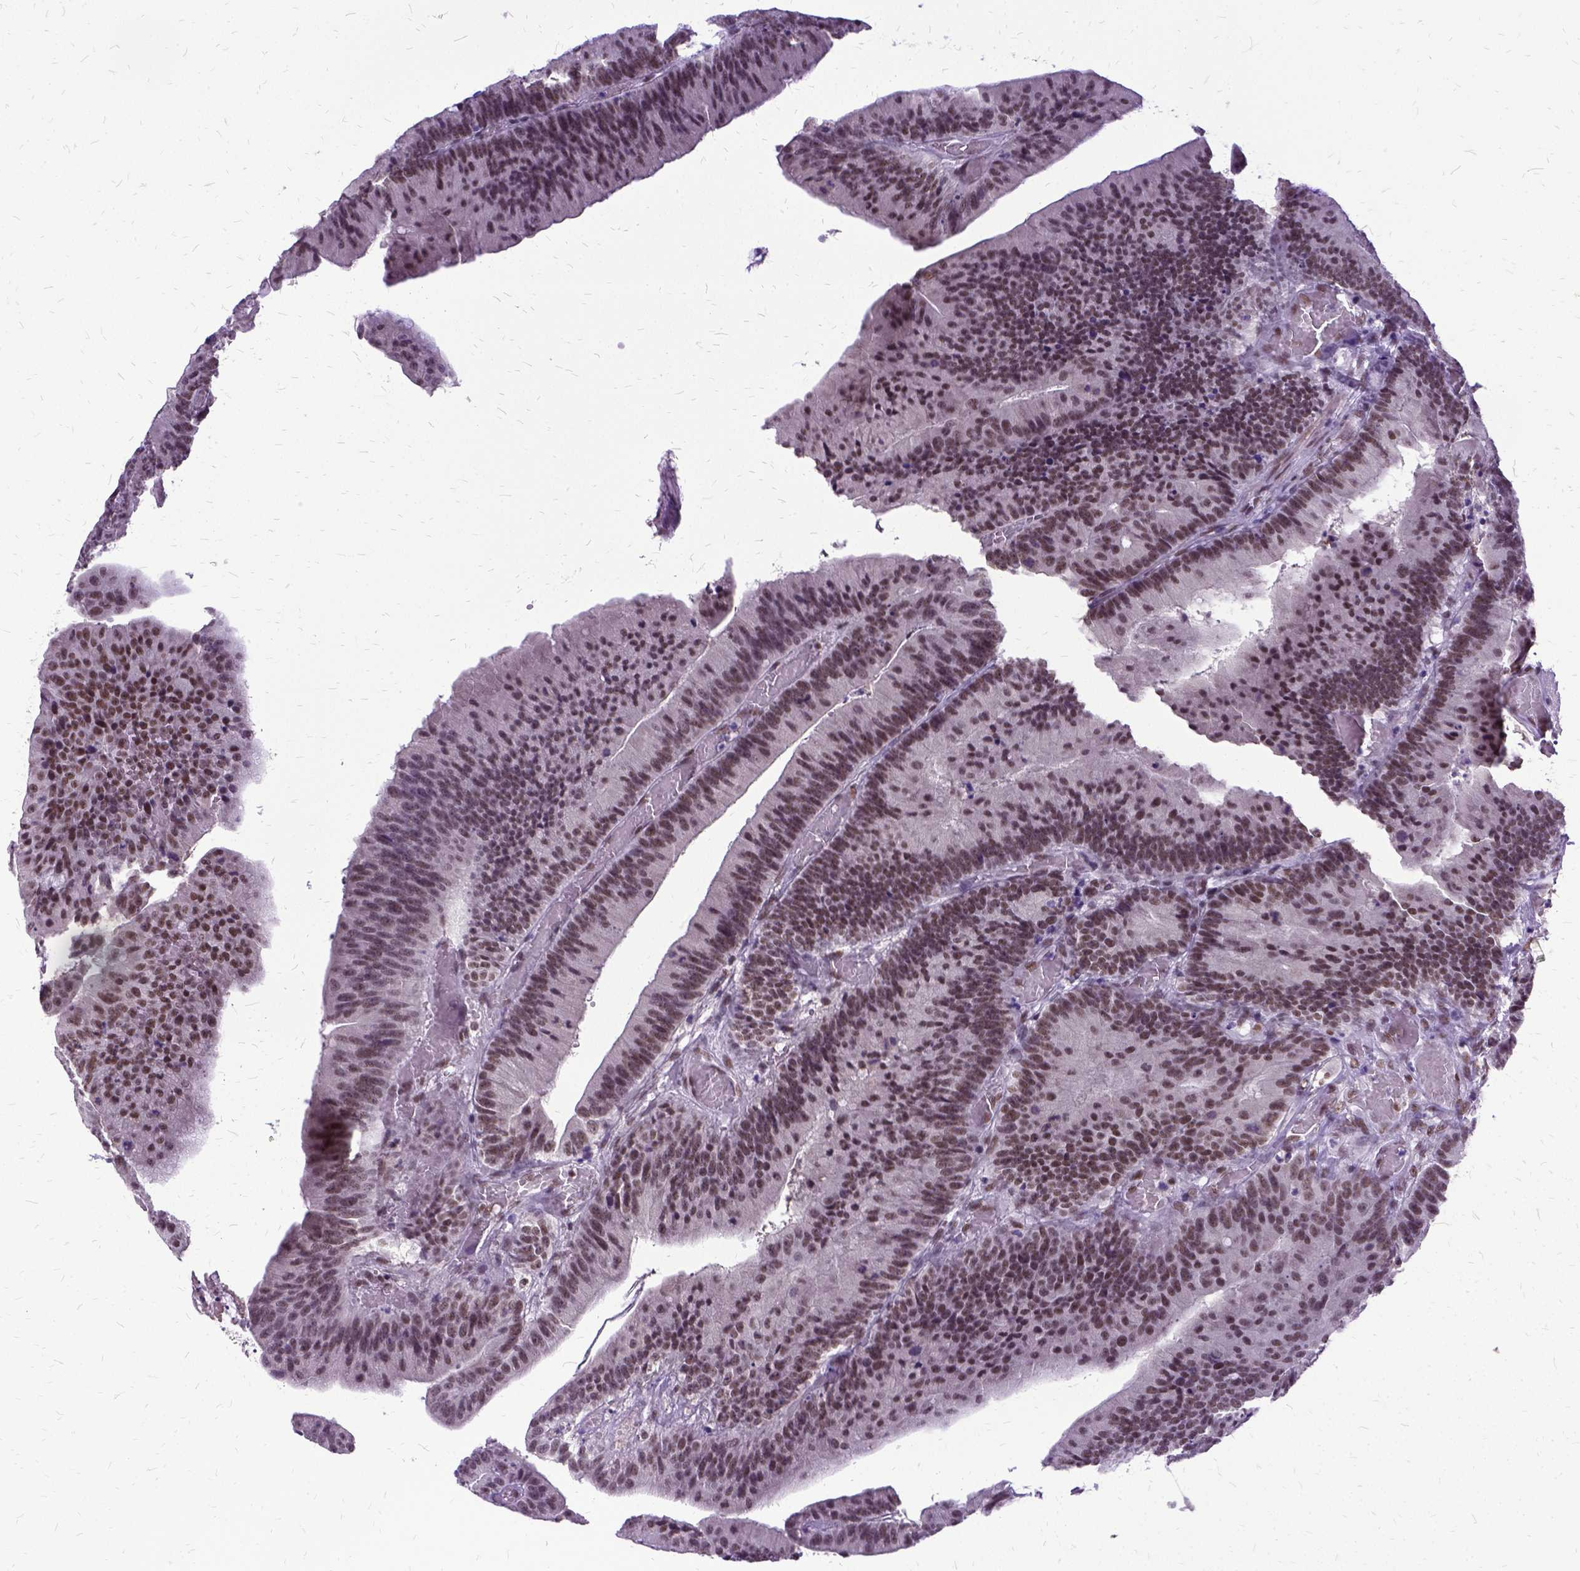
{"staining": {"intensity": "moderate", "quantity": ">75%", "location": "nuclear"}, "tissue": "colorectal cancer", "cell_type": "Tumor cells", "image_type": "cancer", "snomed": [{"axis": "morphology", "description": "Adenocarcinoma, NOS"}, {"axis": "topography", "description": "Colon"}], "caption": "The micrograph reveals a brown stain indicating the presence of a protein in the nuclear of tumor cells in colorectal cancer.", "gene": "SETD1A", "patient": {"sex": "female", "age": 78}}